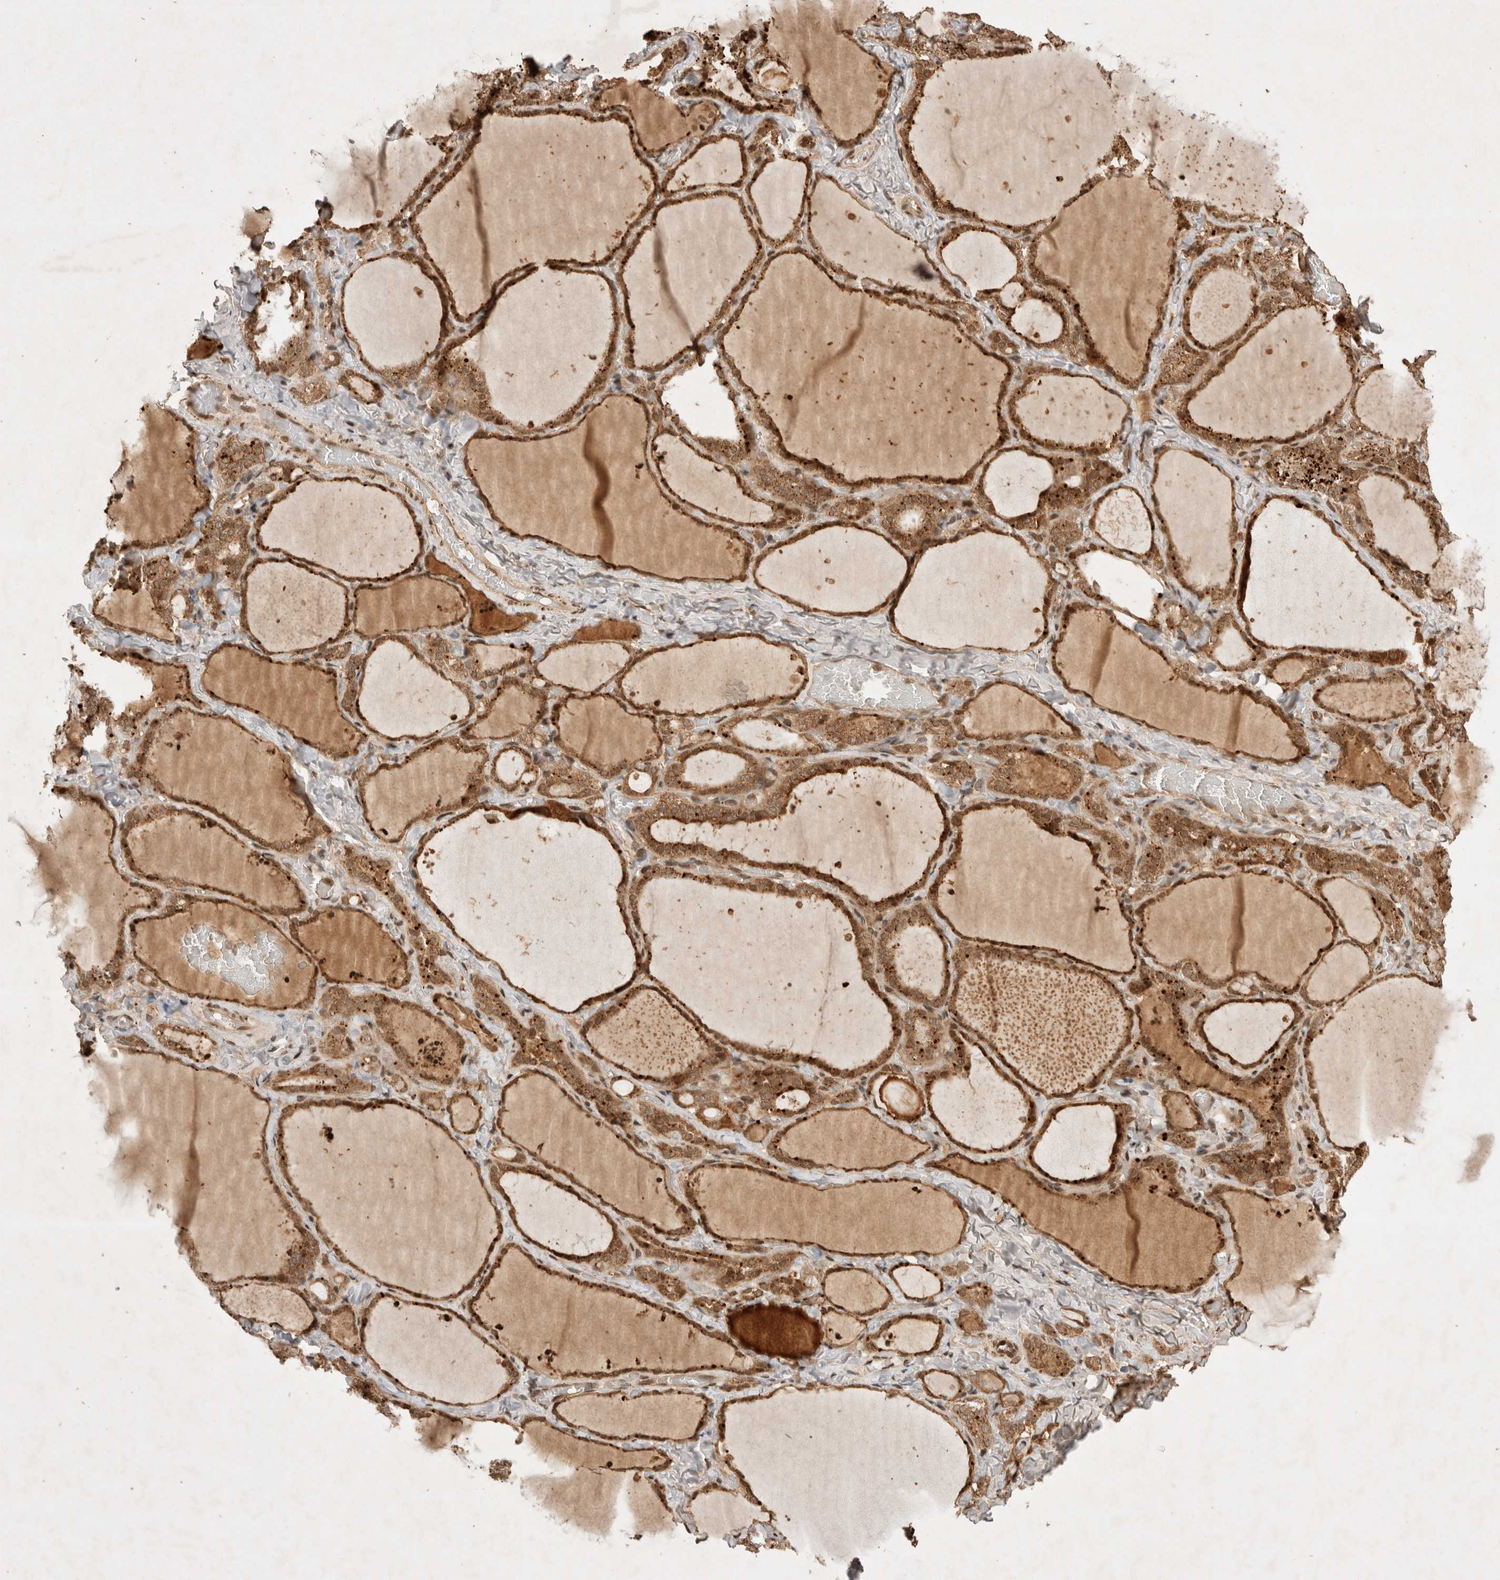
{"staining": {"intensity": "strong", "quantity": ">75%", "location": "cytoplasmic/membranous"}, "tissue": "thyroid gland", "cell_type": "Glandular cells", "image_type": "normal", "snomed": [{"axis": "morphology", "description": "Normal tissue, NOS"}, {"axis": "topography", "description": "Thyroid gland"}], "caption": "A high-resolution image shows immunohistochemistry (IHC) staining of unremarkable thyroid gland, which displays strong cytoplasmic/membranous staining in about >75% of glandular cells.", "gene": "FAM221A", "patient": {"sex": "female", "age": 22}}